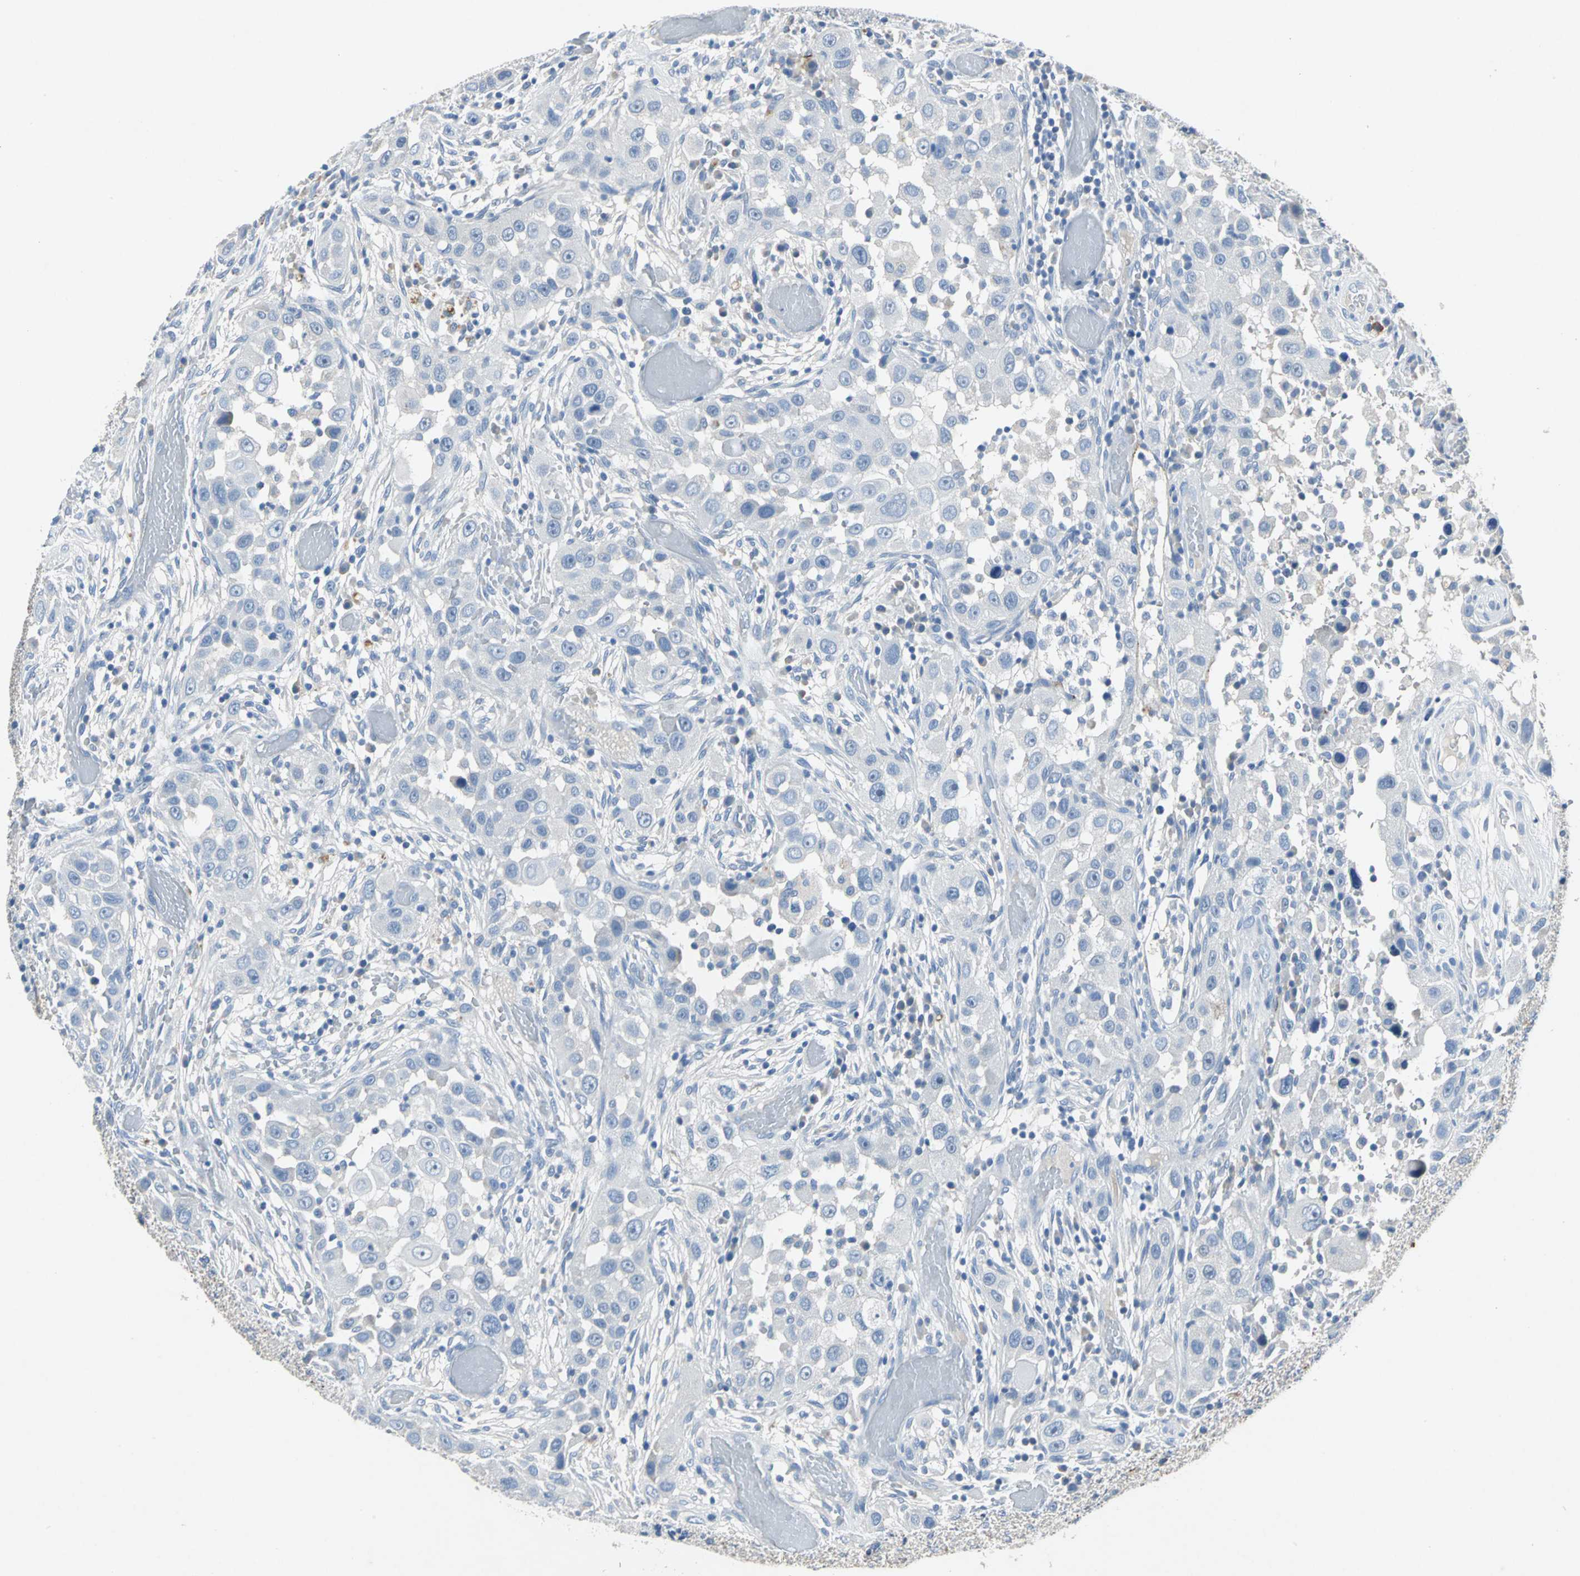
{"staining": {"intensity": "negative", "quantity": "none", "location": "none"}, "tissue": "head and neck cancer", "cell_type": "Tumor cells", "image_type": "cancer", "snomed": [{"axis": "morphology", "description": "Carcinoma, NOS"}, {"axis": "topography", "description": "Head-Neck"}], "caption": "The IHC histopathology image has no significant expression in tumor cells of head and neck carcinoma tissue. Nuclei are stained in blue.", "gene": "EFNB3", "patient": {"sex": "male", "age": 87}}